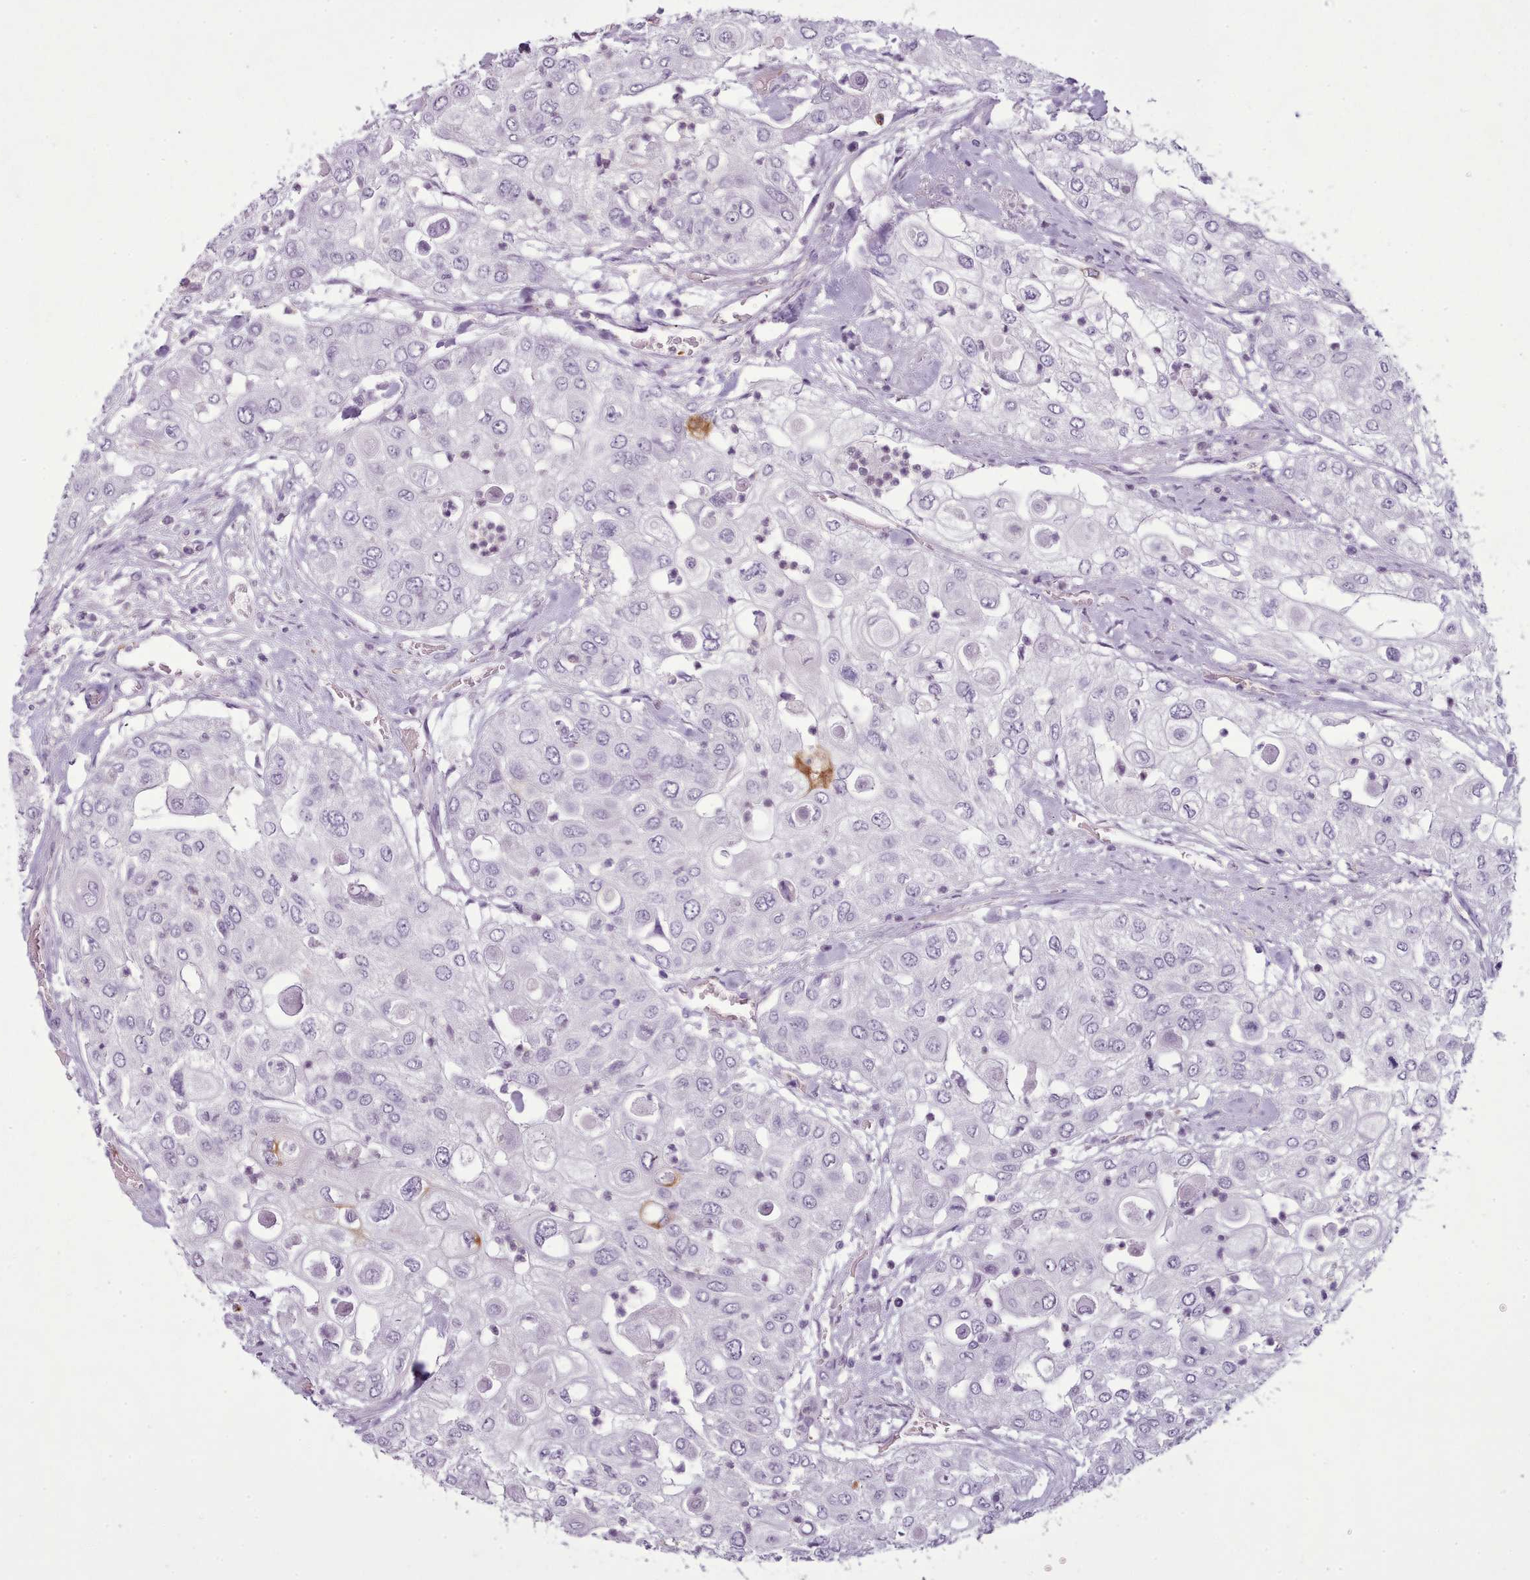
{"staining": {"intensity": "negative", "quantity": "none", "location": "none"}, "tissue": "urothelial cancer", "cell_type": "Tumor cells", "image_type": "cancer", "snomed": [{"axis": "morphology", "description": "Urothelial carcinoma, High grade"}, {"axis": "topography", "description": "Urinary bladder"}], "caption": "Immunohistochemistry (IHC) image of human urothelial cancer stained for a protein (brown), which displays no positivity in tumor cells.", "gene": "NDST2", "patient": {"sex": "female", "age": 79}}